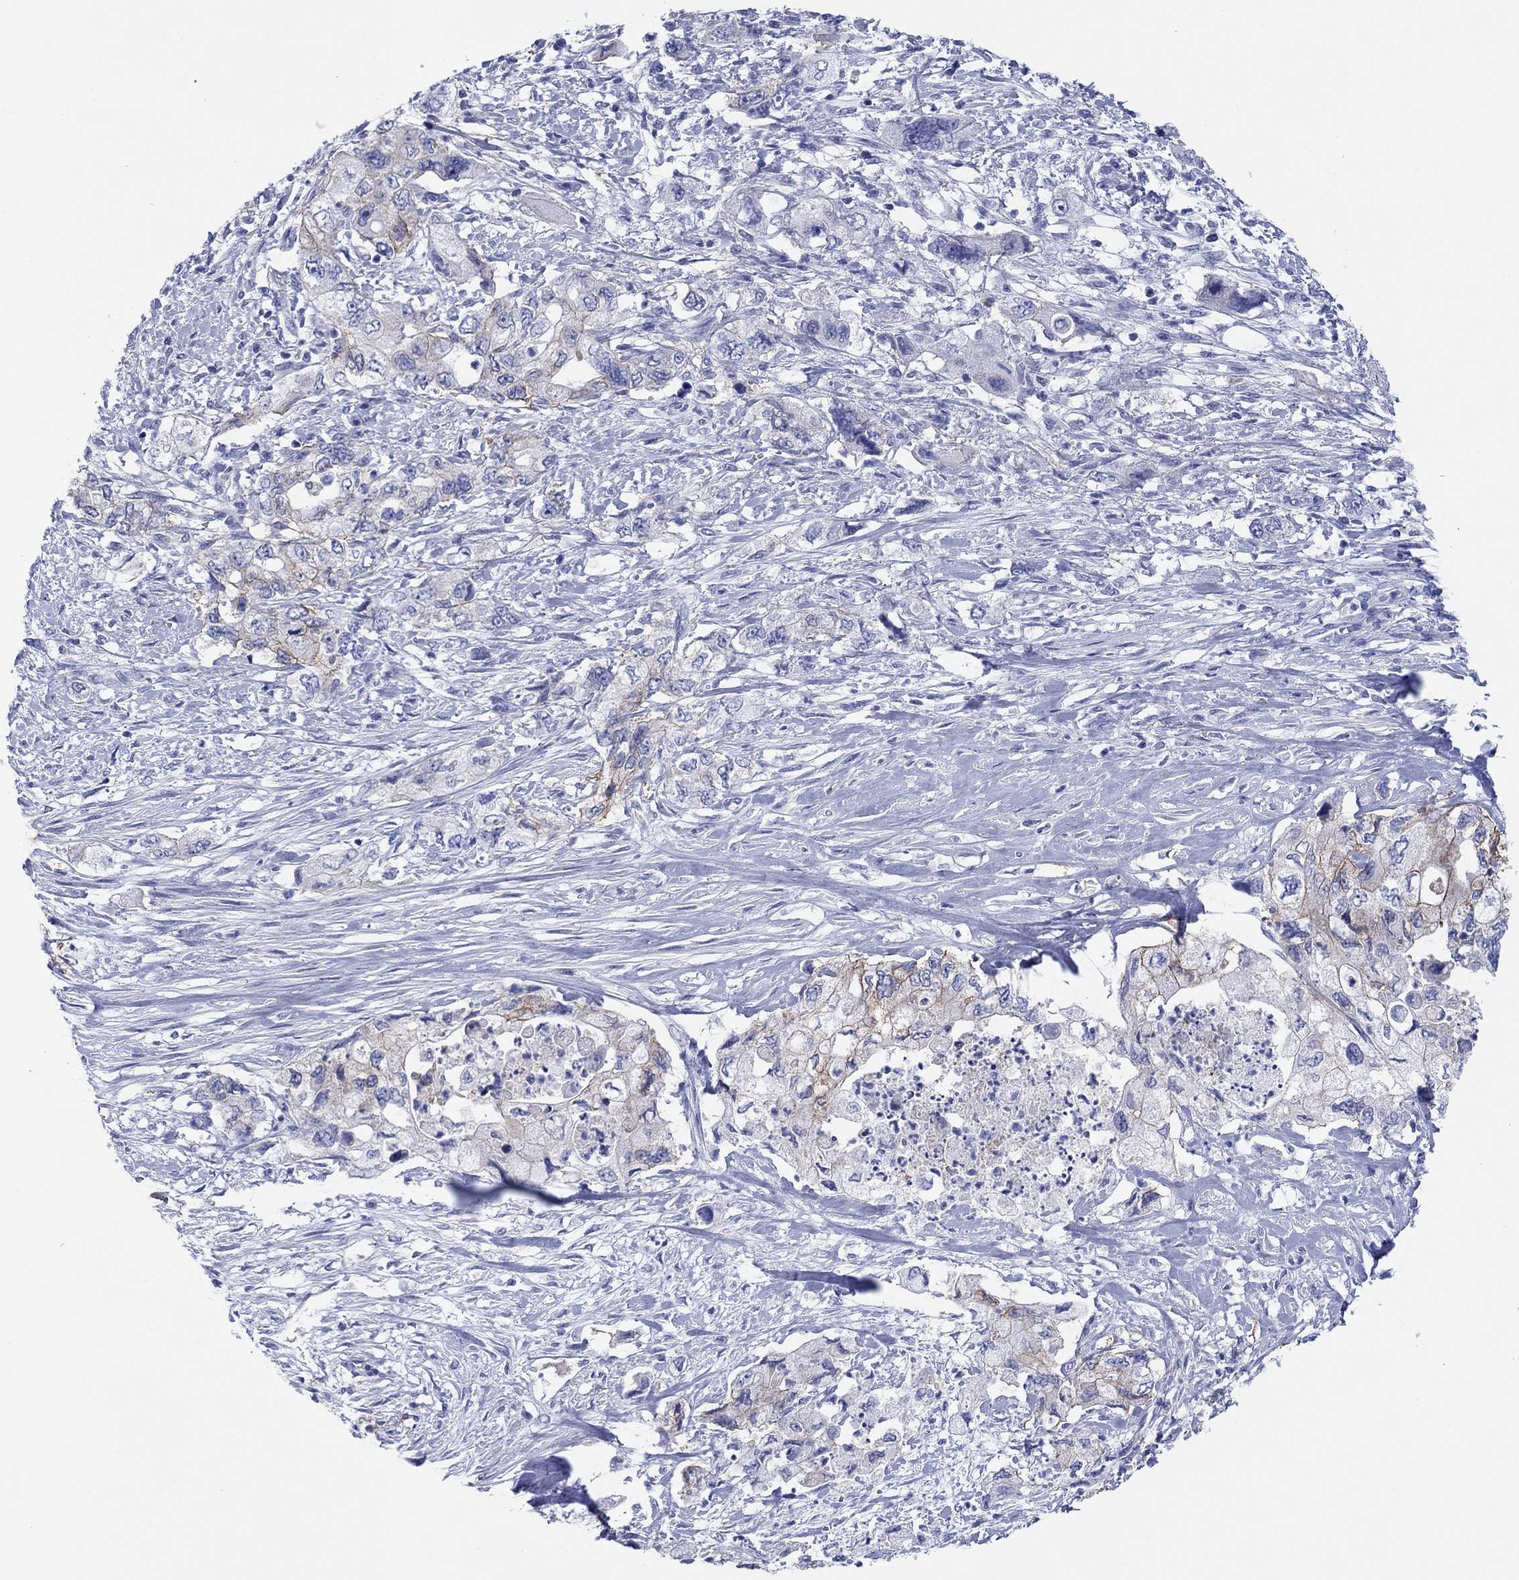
{"staining": {"intensity": "strong", "quantity": "25%-75%", "location": "cytoplasmic/membranous"}, "tissue": "pancreatic cancer", "cell_type": "Tumor cells", "image_type": "cancer", "snomed": [{"axis": "morphology", "description": "Adenocarcinoma, NOS"}, {"axis": "topography", "description": "Pancreas"}], "caption": "This micrograph reveals pancreatic adenocarcinoma stained with immunohistochemistry (IHC) to label a protein in brown. The cytoplasmic/membranous of tumor cells show strong positivity for the protein. Nuclei are counter-stained blue.", "gene": "ATP1B1", "patient": {"sex": "female", "age": 73}}